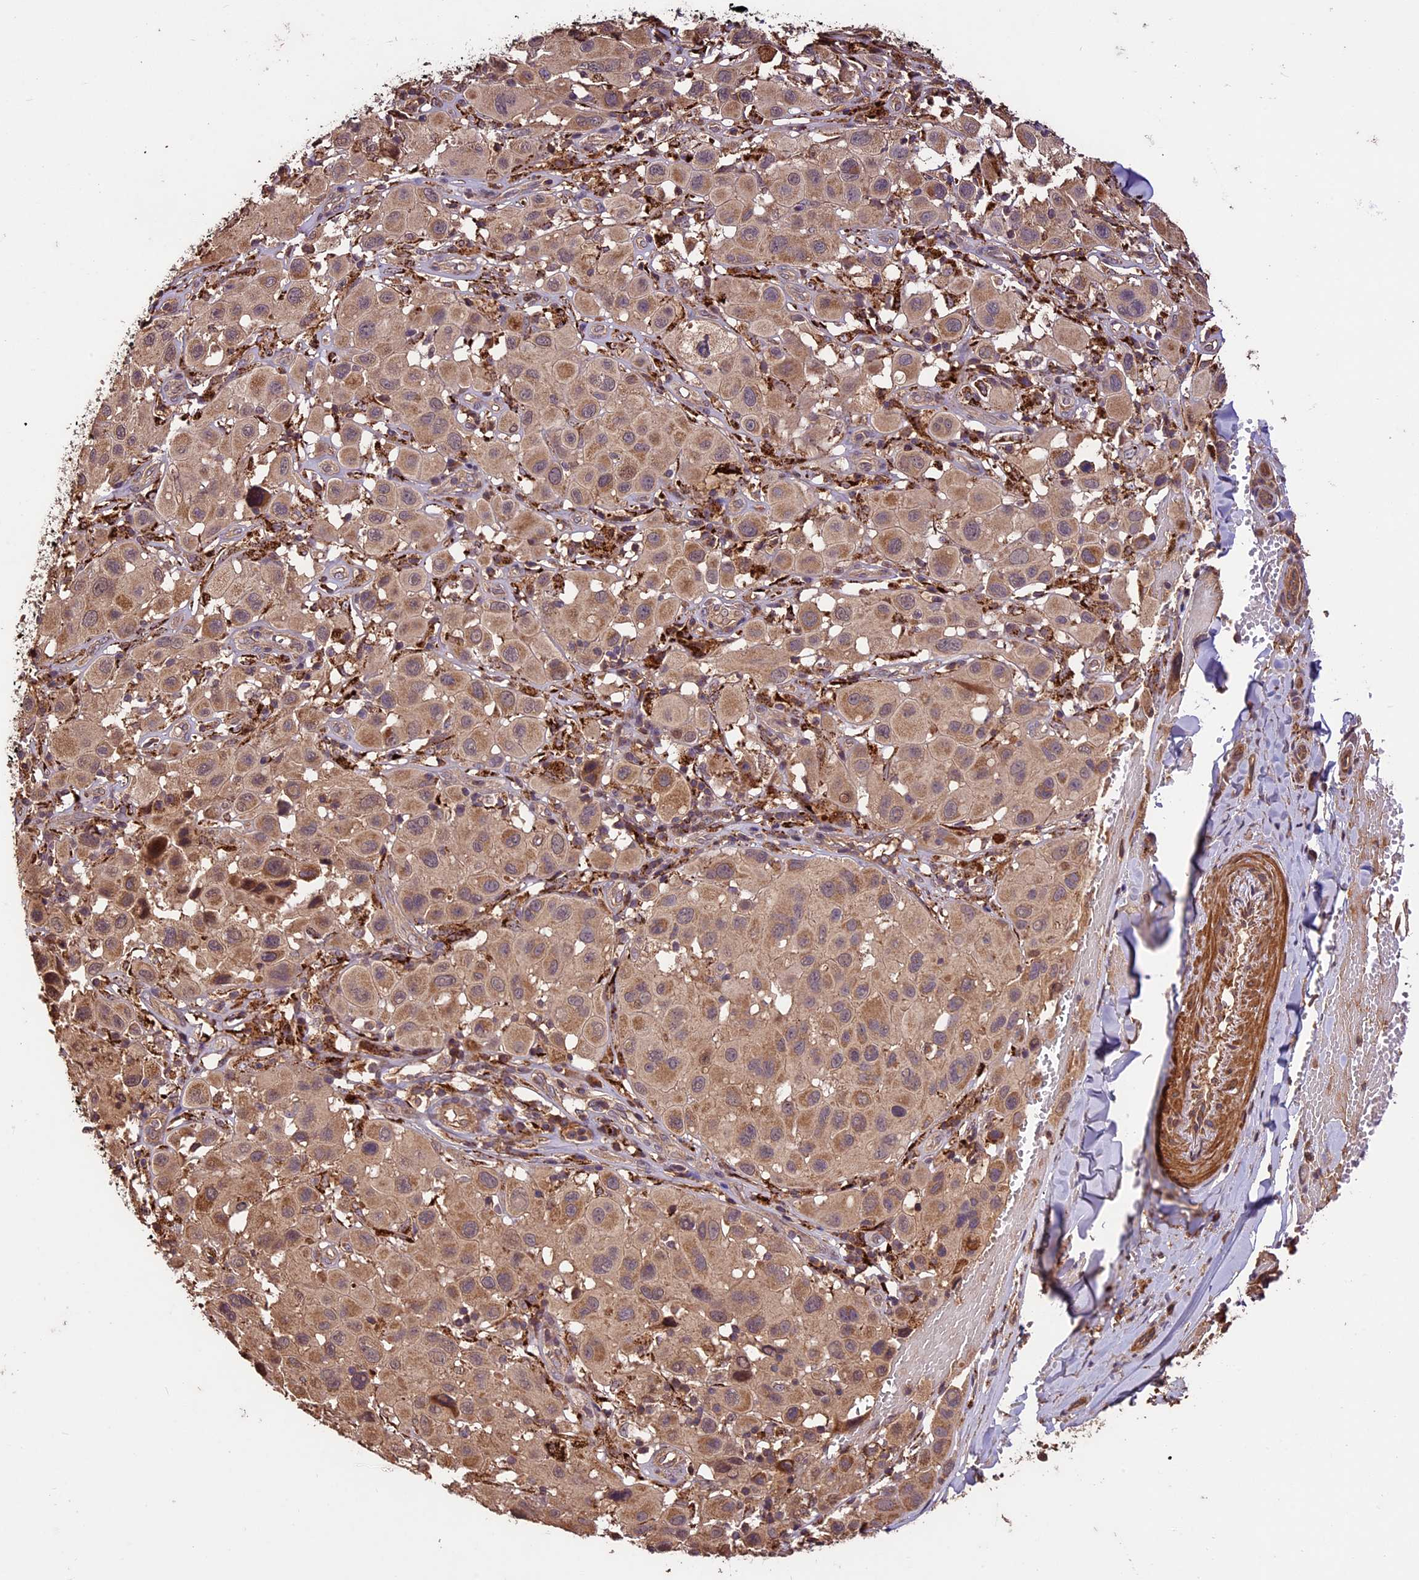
{"staining": {"intensity": "weak", "quantity": ">75%", "location": "cytoplasmic/membranous"}, "tissue": "melanoma", "cell_type": "Tumor cells", "image_type": "cancer", "snomed": [{"axis": "morphology", "description": "Malignant melanoma, Metastatic site"}, {"axis": "topography", "description": "Skin"}], "caption": "Melanoma was stained to show a protein in brown. There is low levels of weak cytoplasmic/membranous staining in about >75% of tumor cells. (Brightfield microscopy of DAB IHC at high magnification).", "gene": "CRLF1", "patient": {"sex": "male", "age": 41}}